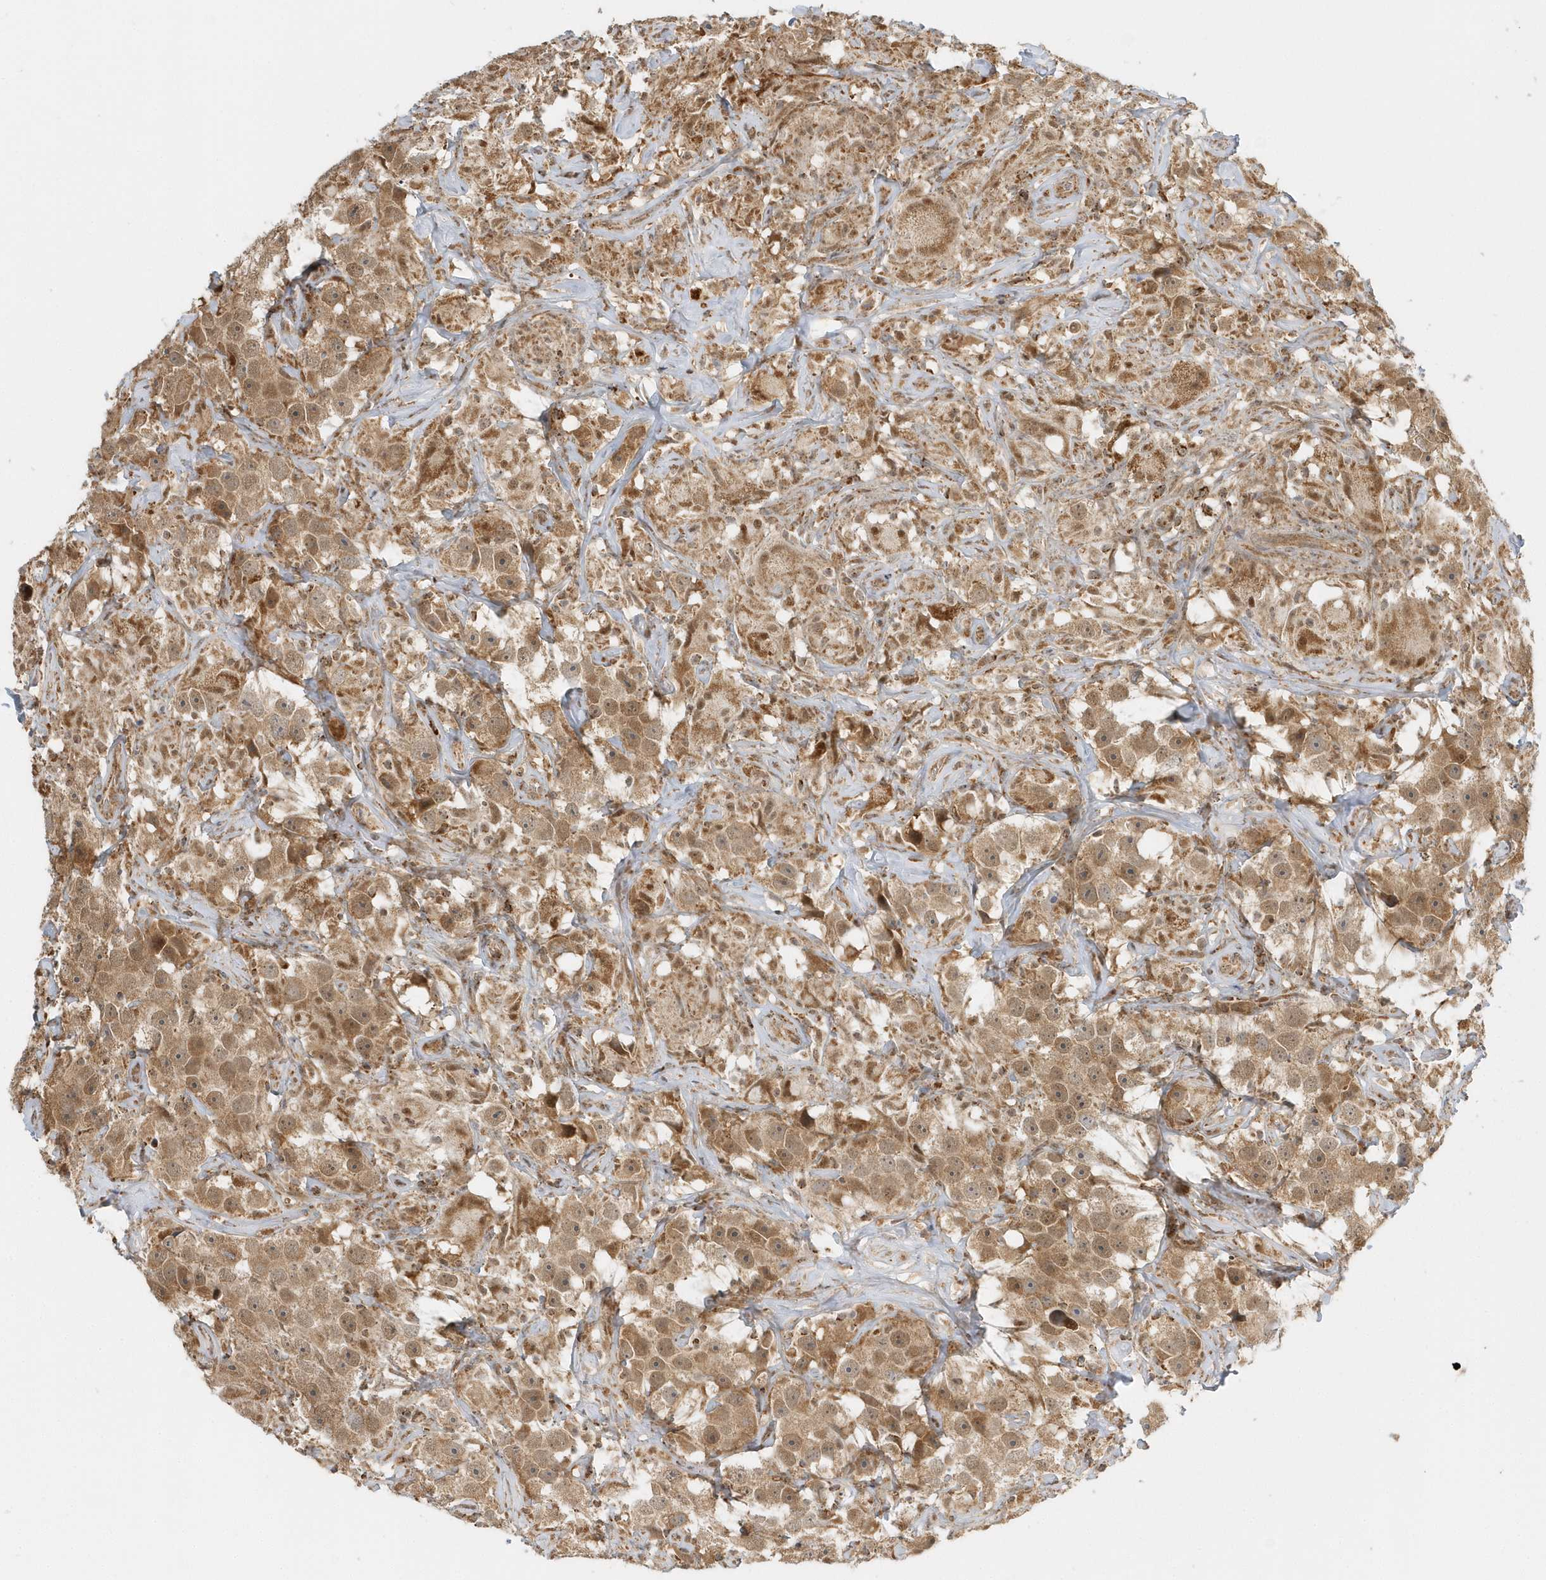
{"staining": {"intensity": "moderate", "quantity": ">75%", "location": "cytoplasmic/membranous,nuclear"}, "tissue": "testis cancer", "cell_type": "Tumor cells", "image_type": "cancer", "snomed": [{"axis": "morphology", "description": "Seminoma, NOS"}, {"axis": "topography", "description": "Testis"}], "caption": "Testis cancer (seminoma) was stained to show a protein in brown. There is medium levels of moderate cytoplasmic/membranous and nuclear positivity in approximately >75% of tumor cells. The staining is performed using DAB brown chromogen to label protein expression. The nuclei are counter-stained blue using hematoxylin.", "gene": "PSMD6", "patient": {"sex": "male", "age": 49}}